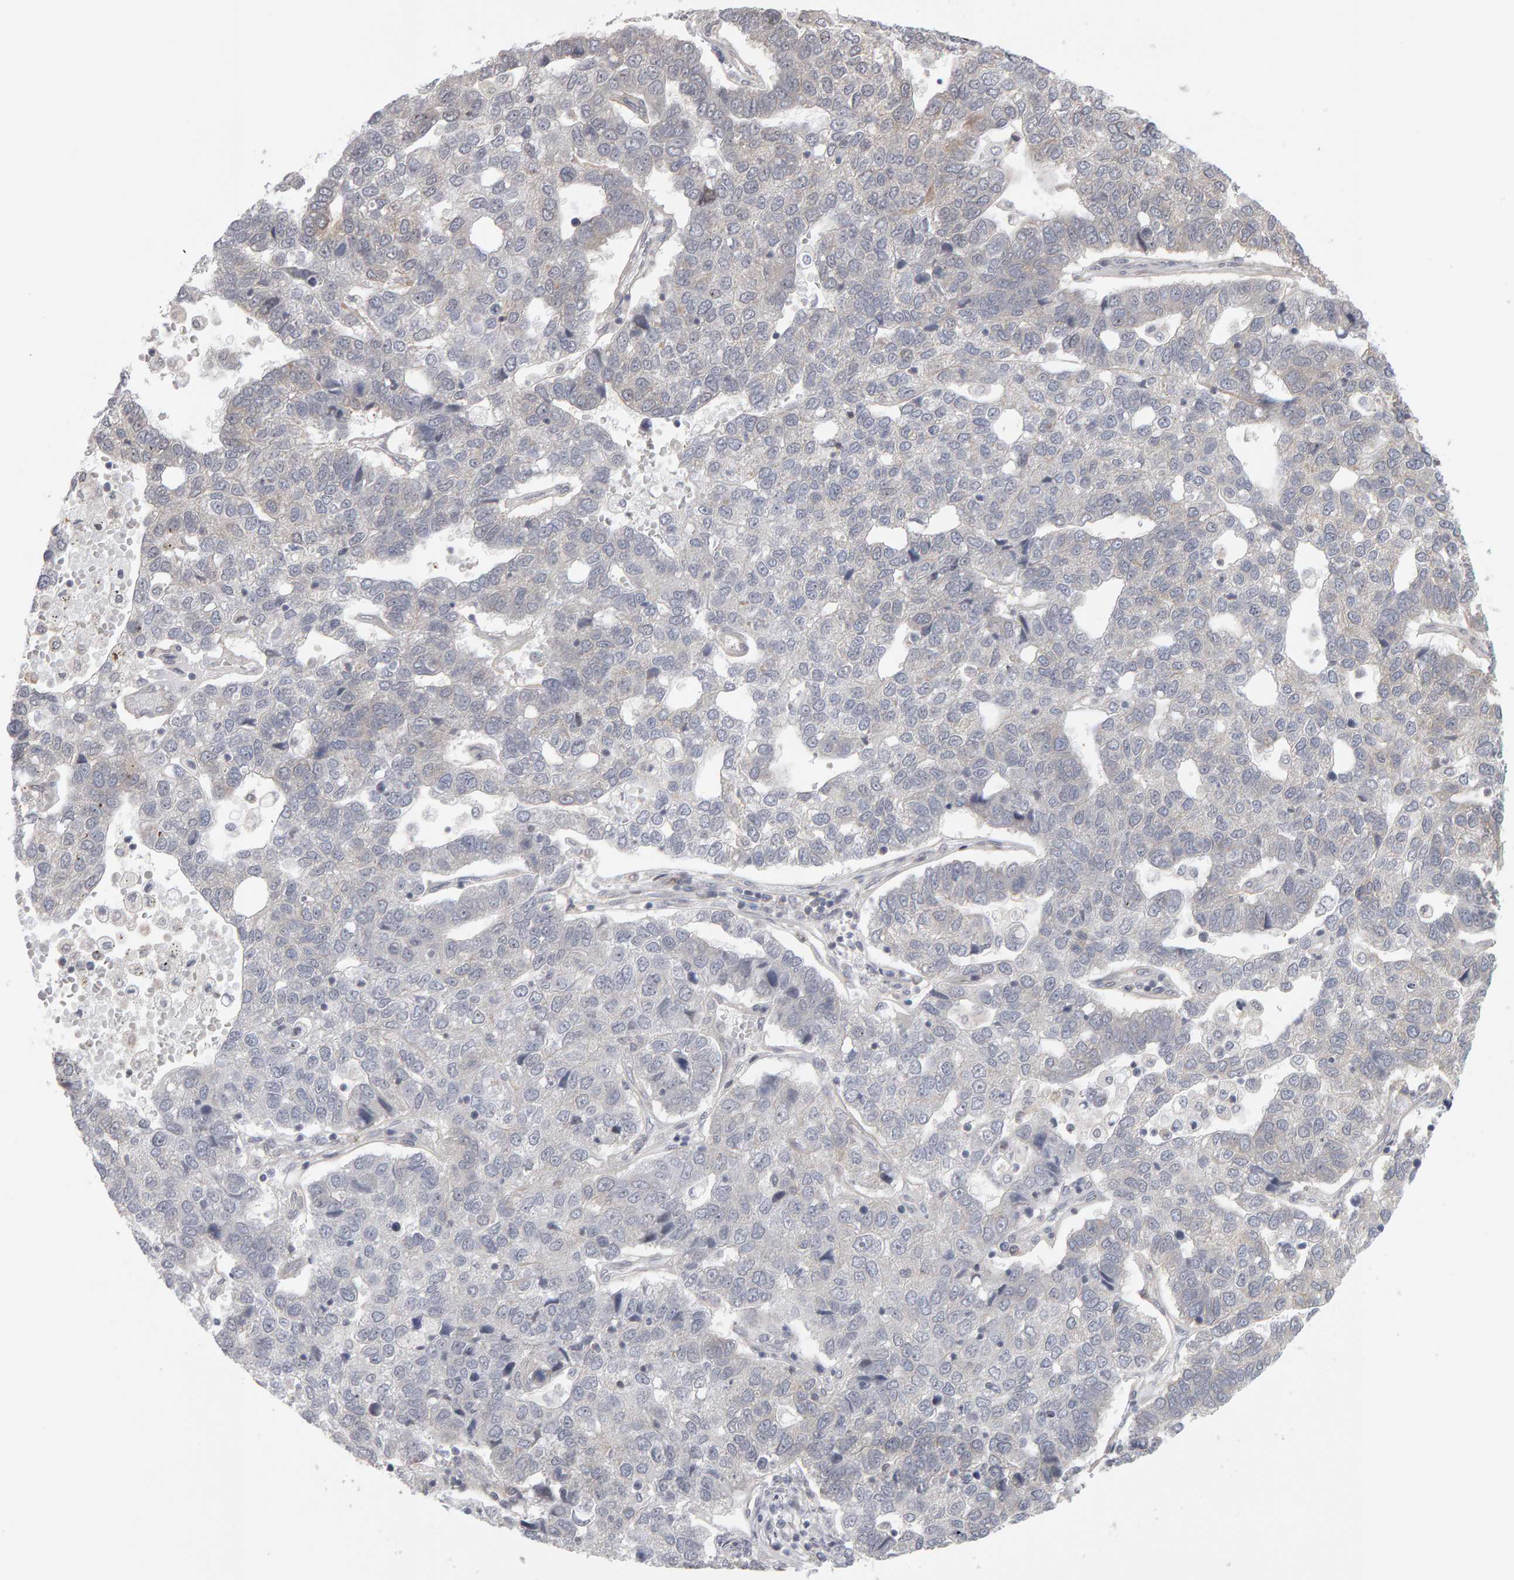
{"staining": {"intensity": "negative", "quantity": "none", "location": "none"}, "tissue": "pancreatic cancer", "cell_type": "Tumor cells", "image_type": "cancer", "snomed": [{"axis": "morphology", "description": "Adenocarcinoma, NOS"}, {"axis": "topography", "description": "Pancreas"}], "caption": "Human pancreatic cancer stained for a protein using IHC reveals no expression in tumor cells.", "gene": "MSRA", "patient": {"sex": "female", "age": 61}}